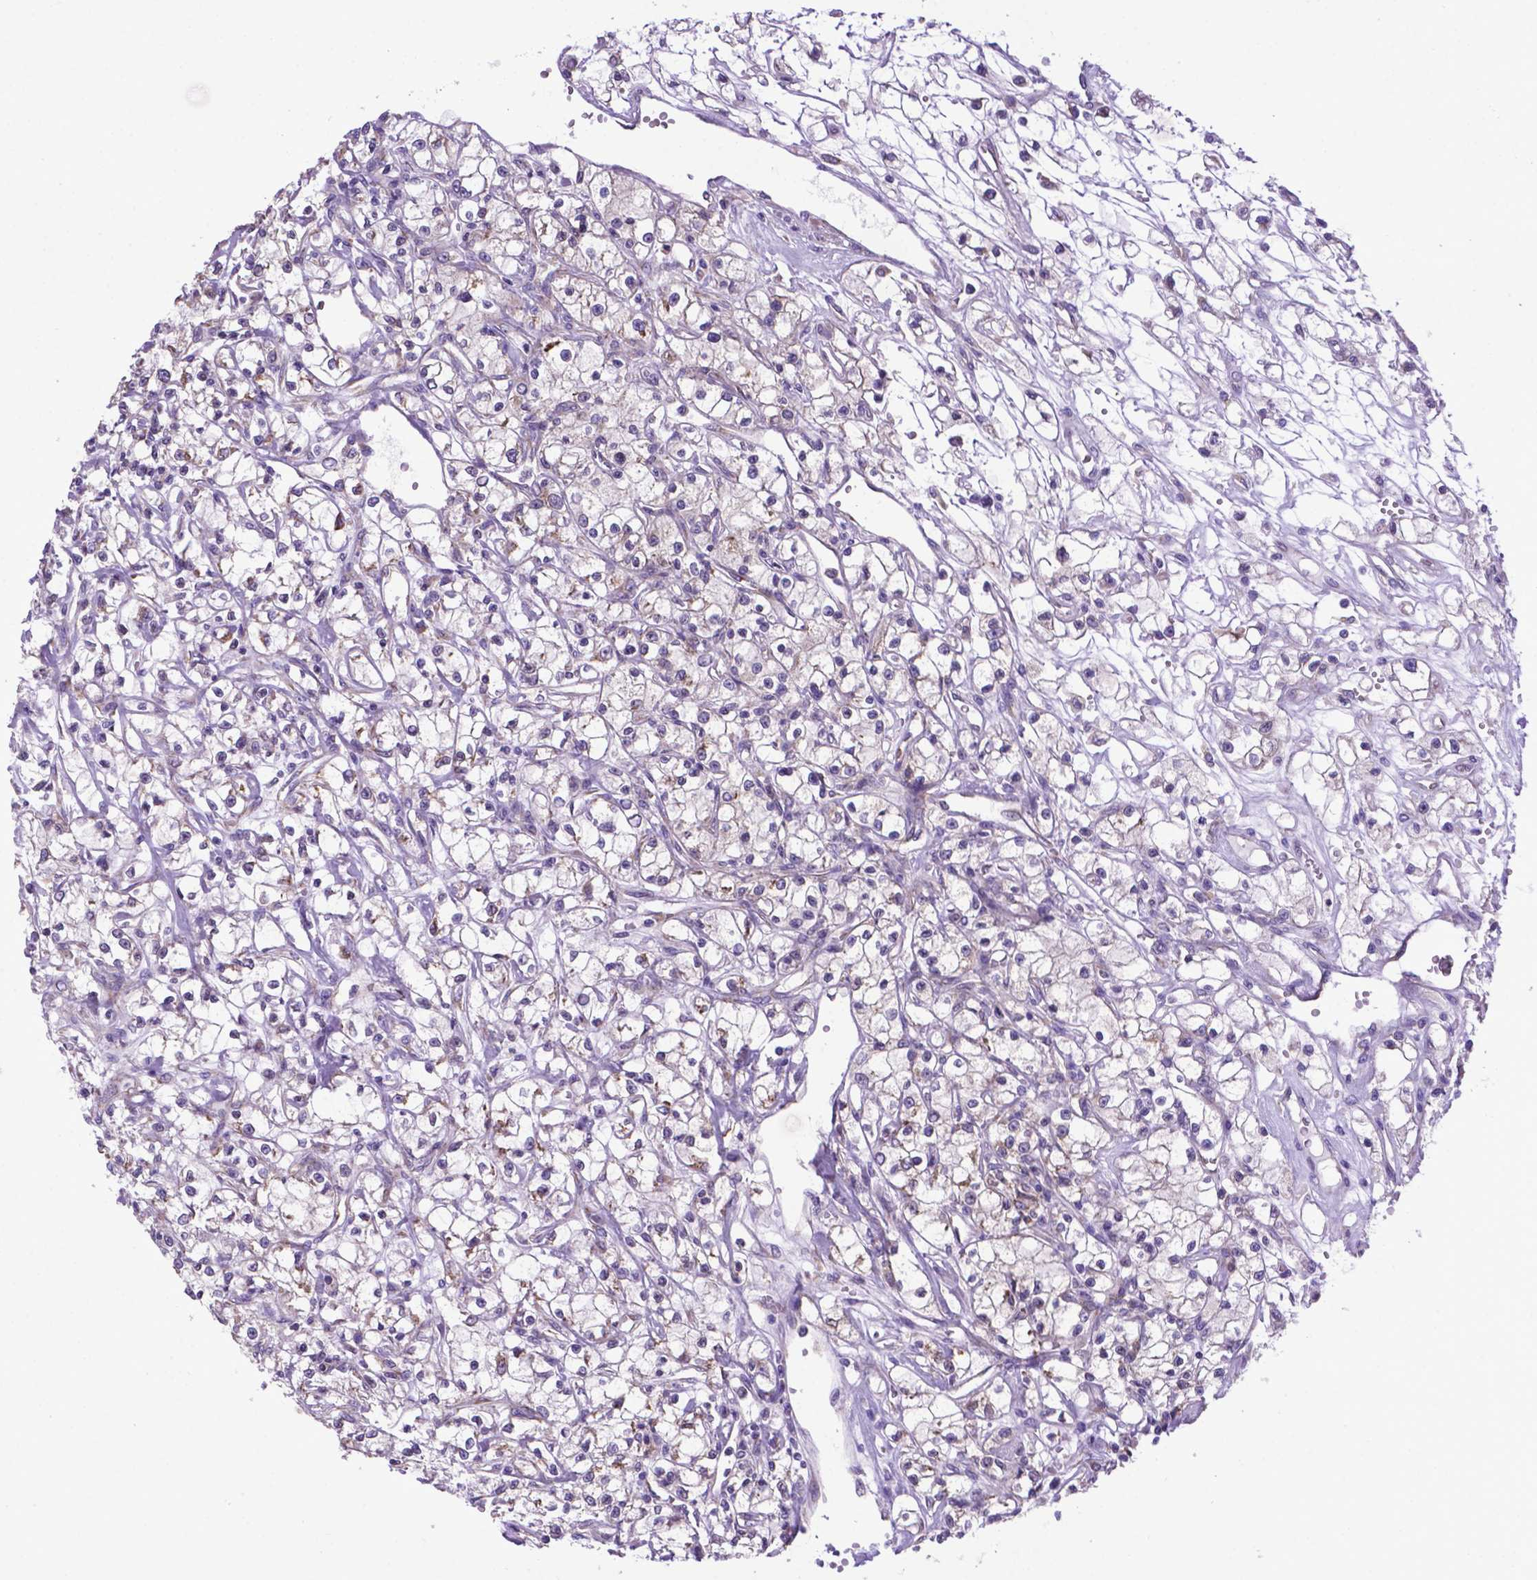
{"staining": {"intensity": "weak", "quantity": "<25%", "location": "cytoplasmic/membranous"}, "tissue": "renal cancer", "cell_type": "Tumor cells", "image_type": "cancer", "snomed": [{"axis": "morphology", "description": "Adenocarcinoma, NOS"}, {"axis": "topography", "description": "Kidney"}], "caption": "A micrograph of renal cancer stained for a protein shows no brown staining in tumor cells.", "gene": "WDR83OS", "patient": {"sex": "female", "age": 59}}